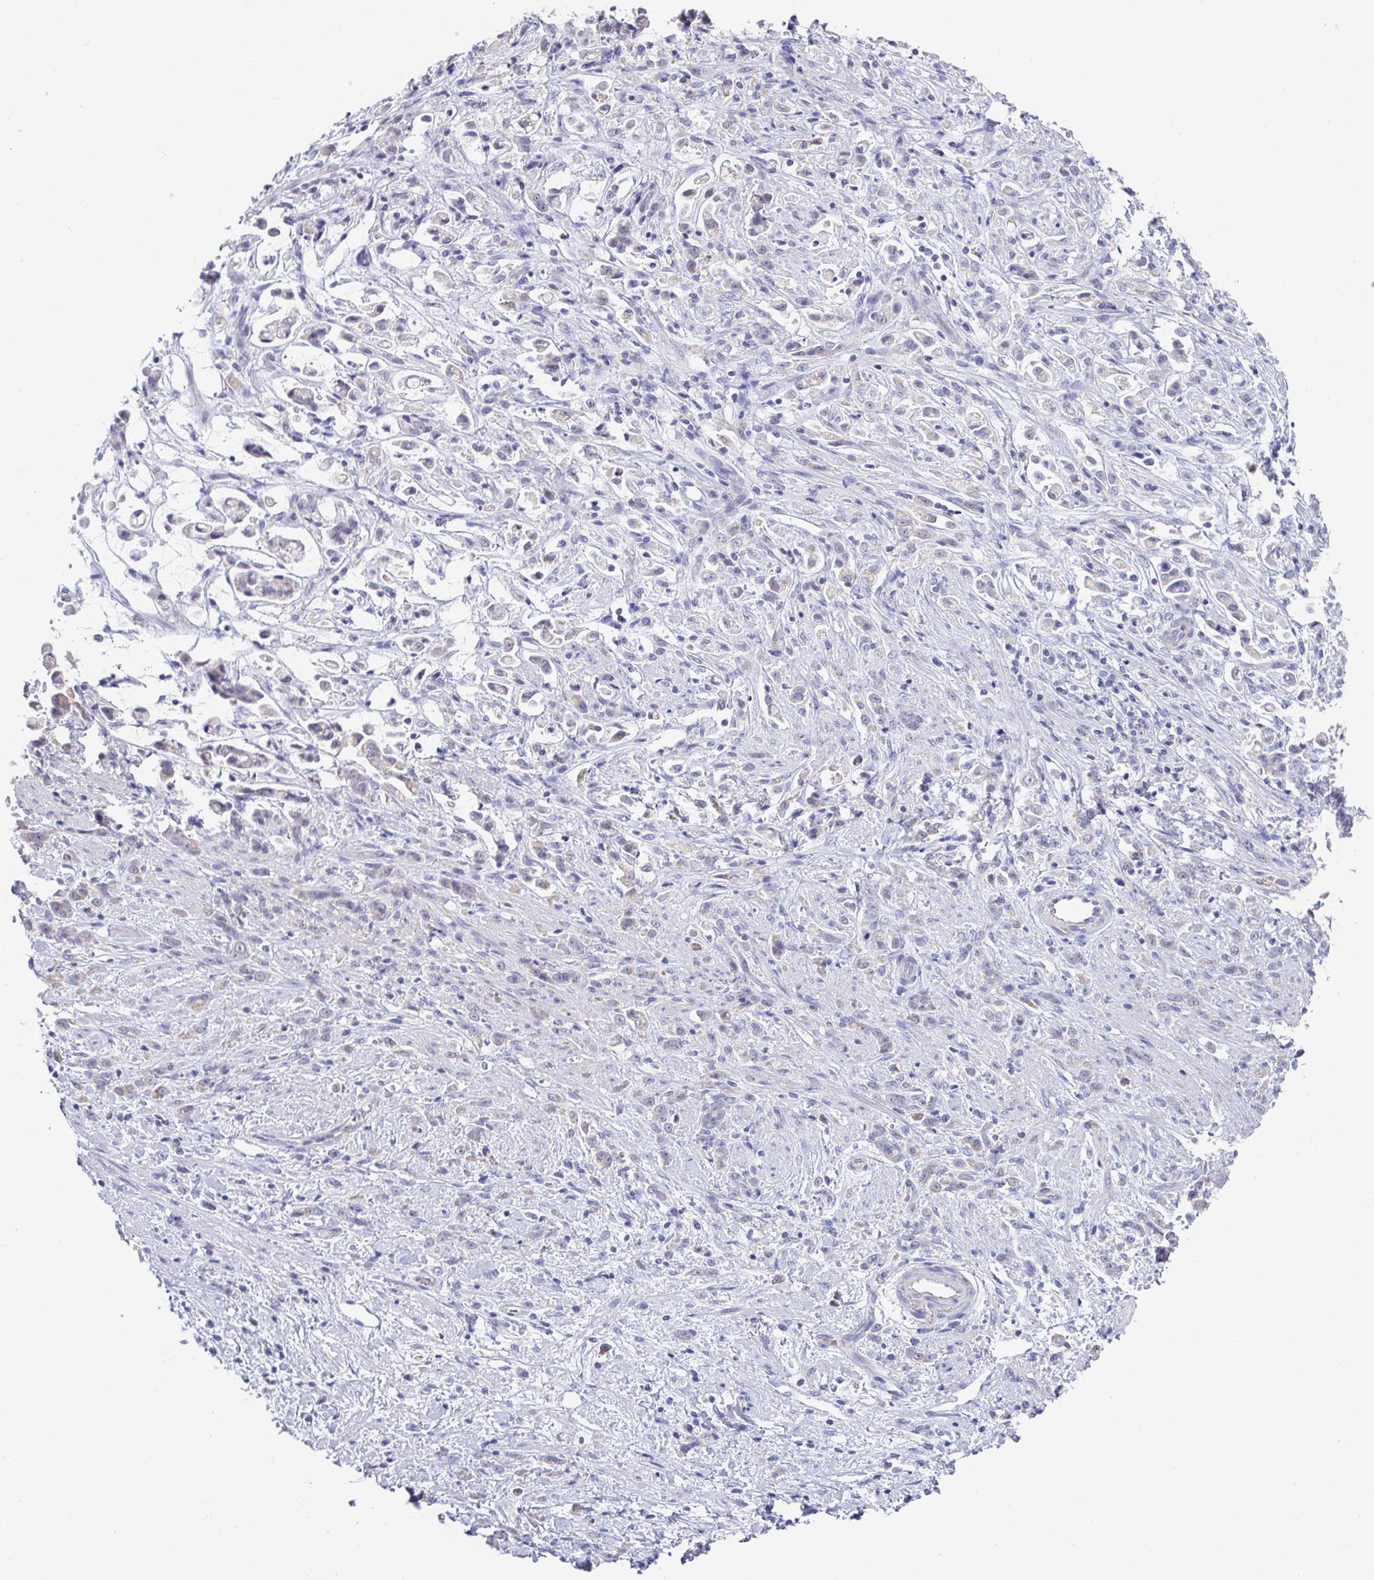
{"staining": {"intensity": "negative", "quantity": "none", "location": "none"}, "tissue": "stomach cancer", "cell_type": "Tumor cells", "image_type": "cancer", "snomed": [{"axis": "morphology", "description": "Adenocarcinoma, NOS"}, {"axis": "topography", "description": "Stomach"}], "caption": "Adenocarcinoma (stomach) stained for a protein using immunohistochemistry exhibits no positivity tumor cells.", "gene": "CXCR1", "patient": {"sex": "female", "age": 60}}